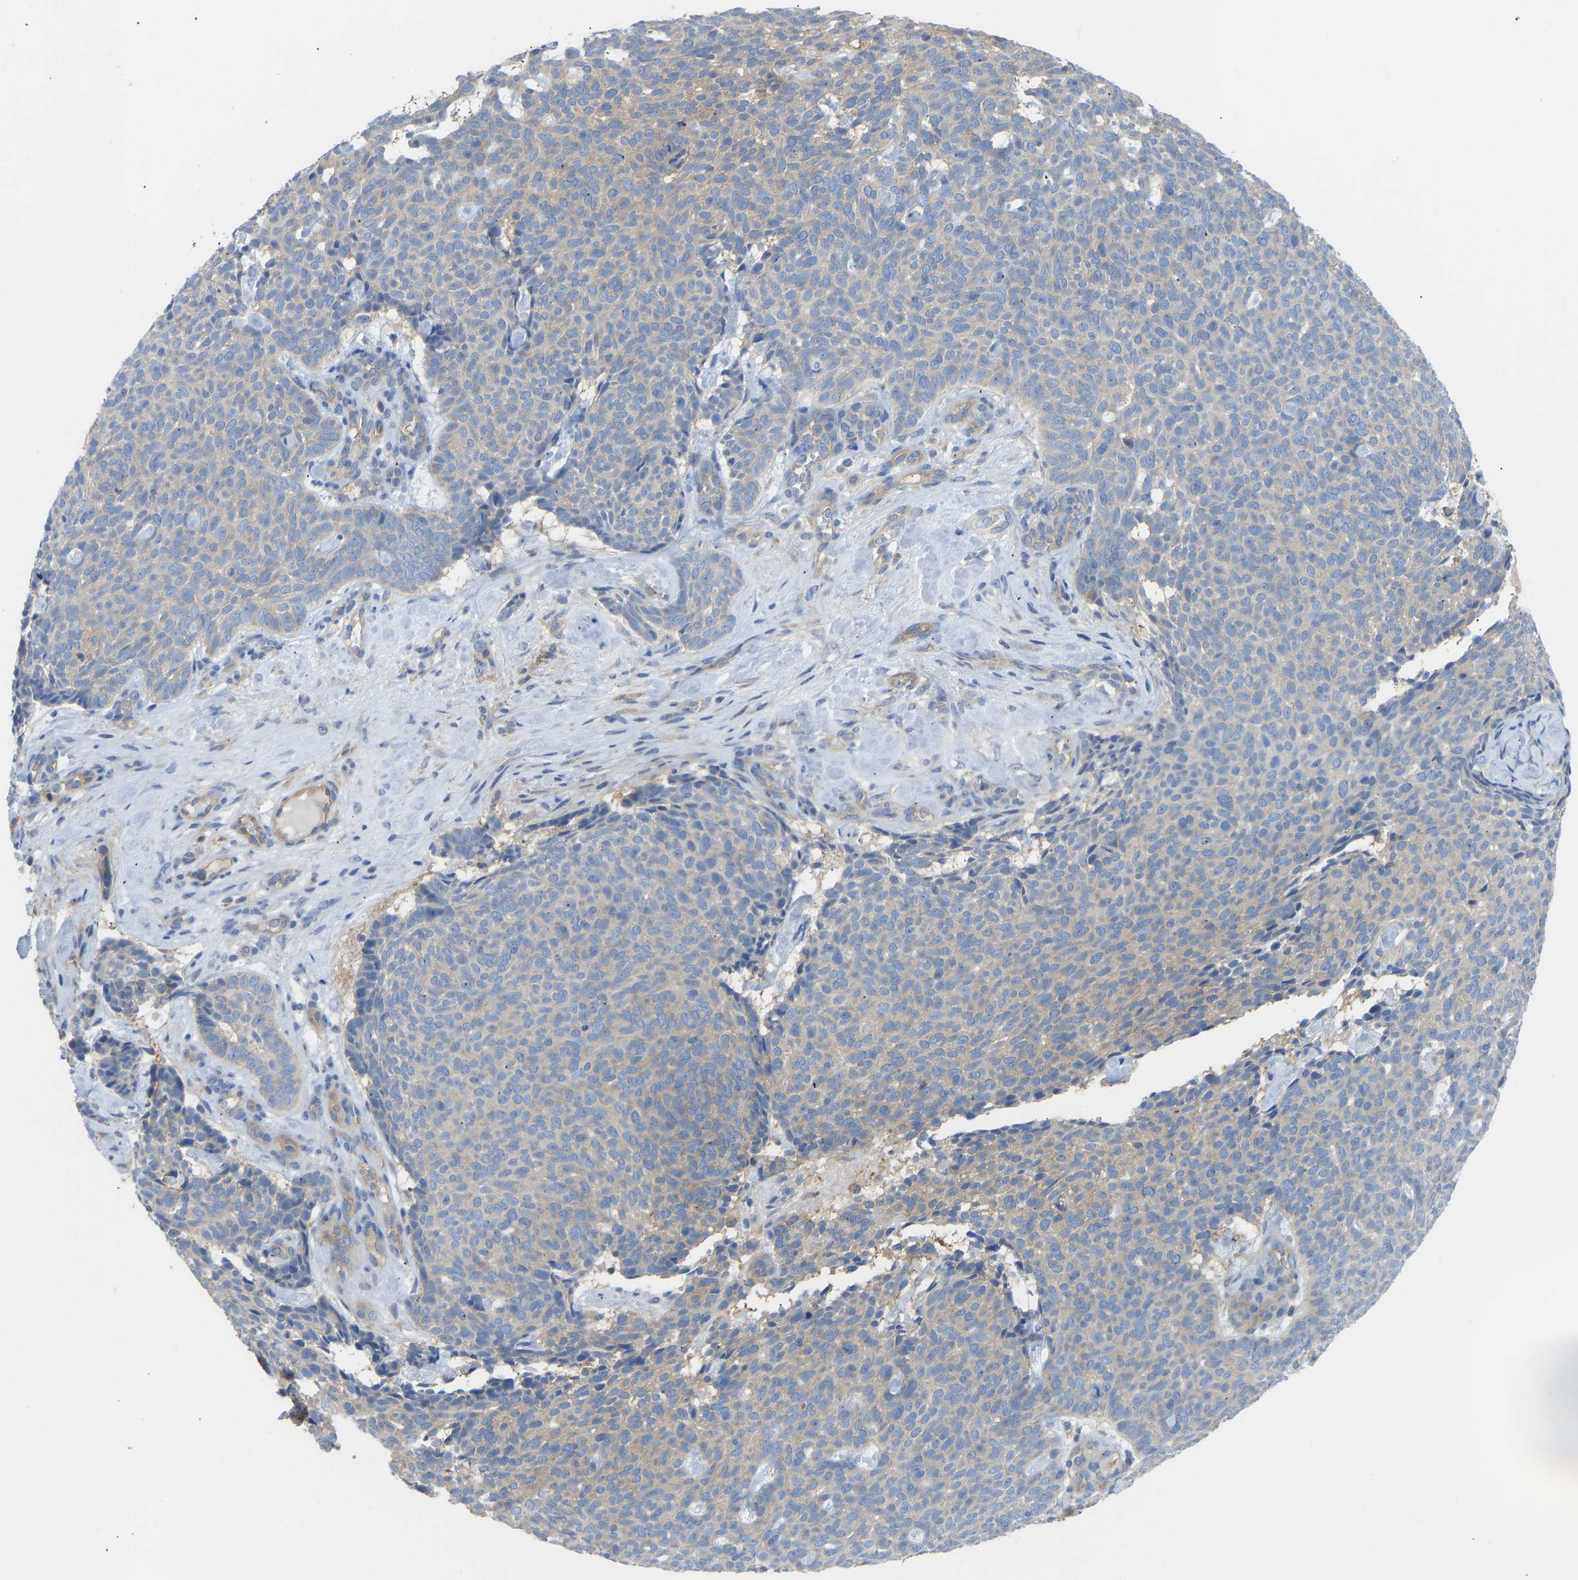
{"staining": {"intensity": "weak", "quantity": ">75%", "location": "cytoplasmic/membranous"}, "tissue": "skin cancer", "cell_type": "Tumor cells", "image_type": "cancer", "snomed": [{"axis": "morphology", "description": "Basal cell carcinoma"}, {"axis": "topography", "description": "Skin"}], "caption": "An immunohistochemistry (IHC) image of neoplastic tissue is shown. Protein staining in brown labels weak cytoplasmic/membranous positivity in skin cancer within tumor cells.", "gene": "PPP3CA", "patient": {"sex": "male", "age": 61}}